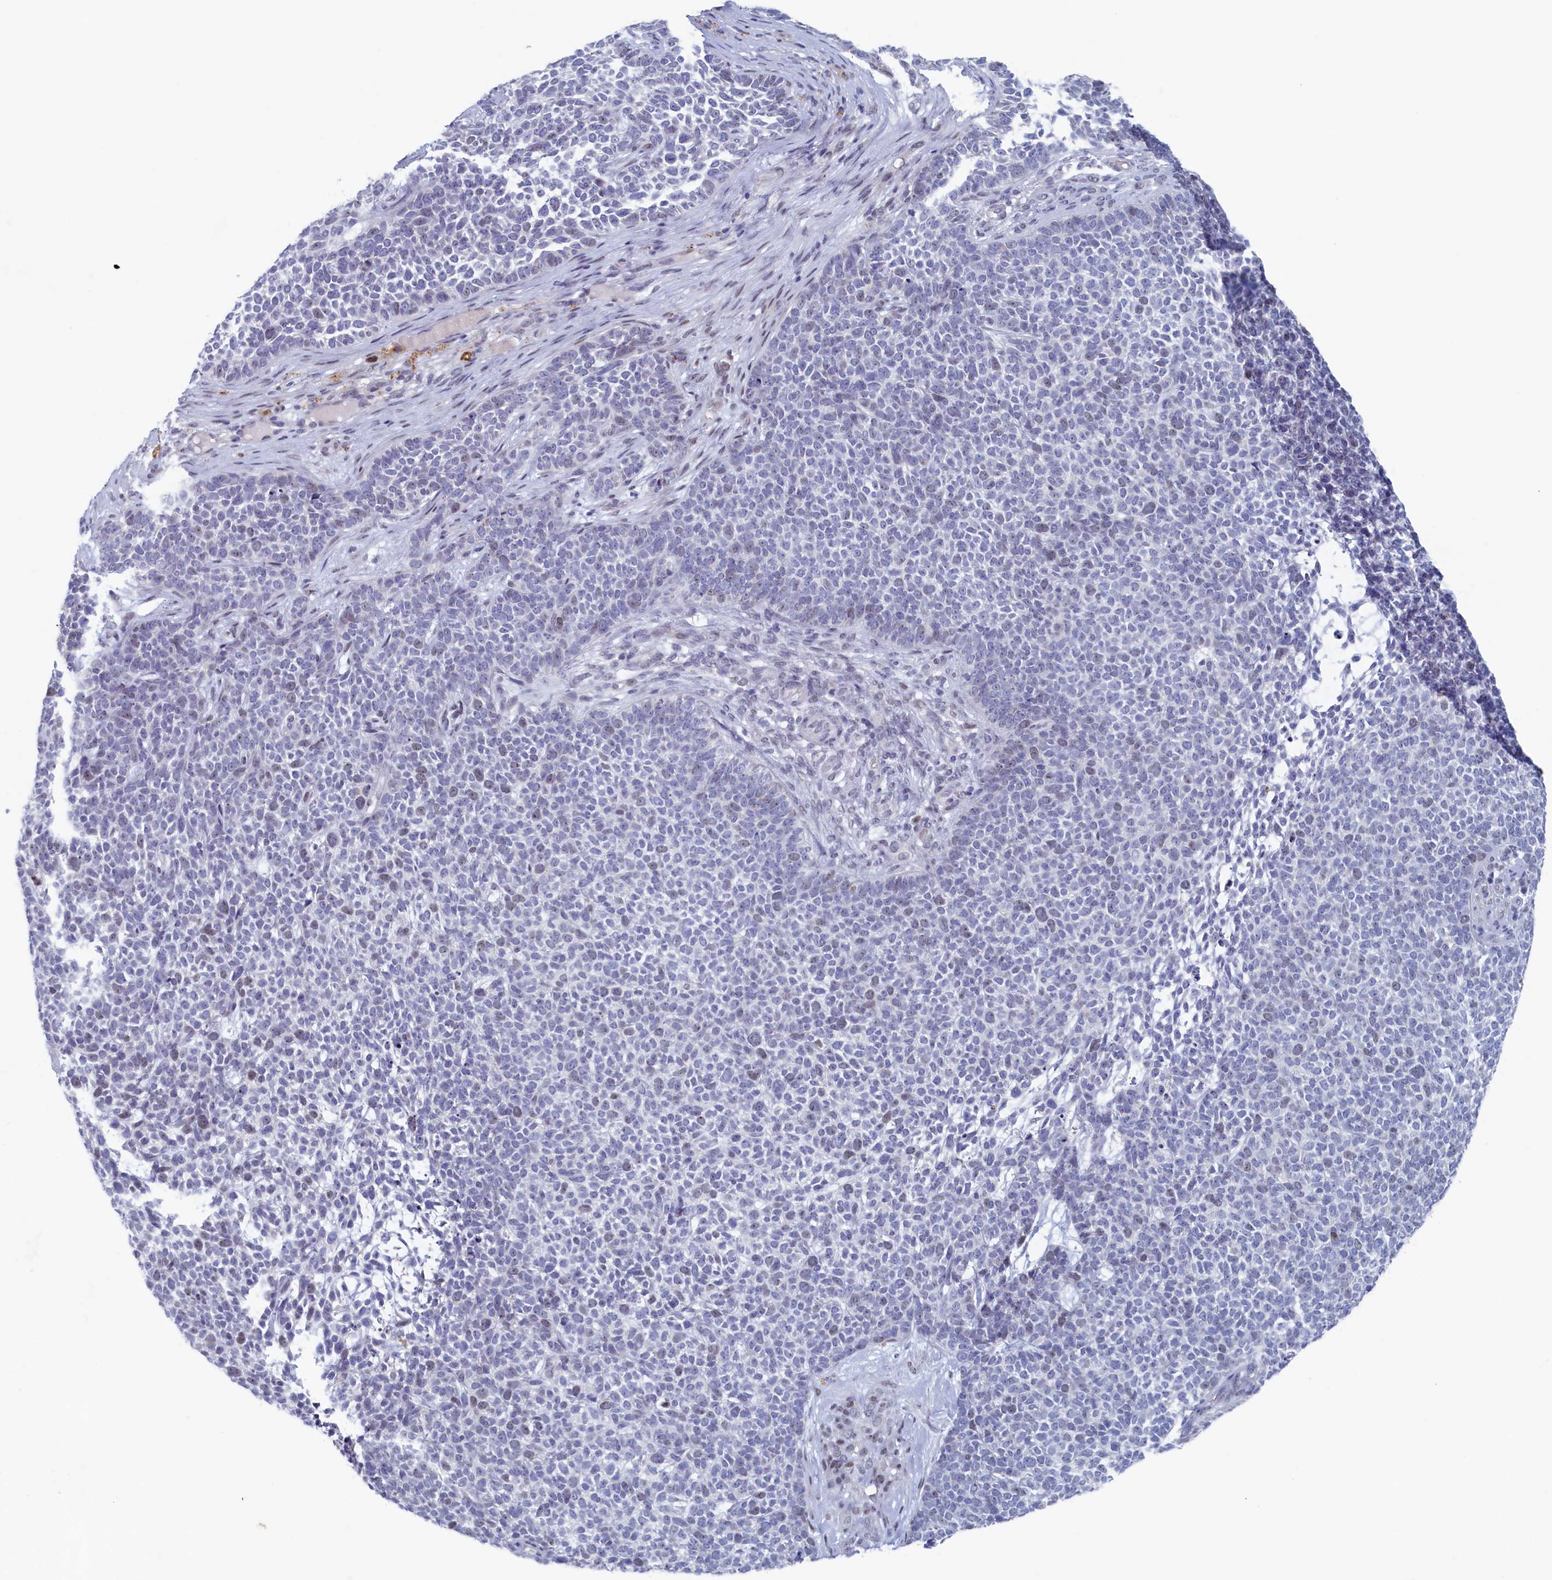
{"staining": {"intensity": "weak", "quantity": "<25%", "location": "nuclear"}, "tissue": "skin cancer", "cell_type": "Tumor cells", "image_type": "cancer", "snomed": [{"axis": "morphology", "description": "Basal cell carcinoma"}, {"axis": "topography", "description": "Skin"}], "caption": "DAB (3,3'-diaminobenzidine) immunohistochemical staining of human basal cell carcinoma (skin) demonstrates no significant expression in tumor cells.", "gene": "WDR76", "patient": {"sex": "female", "age": 84}}